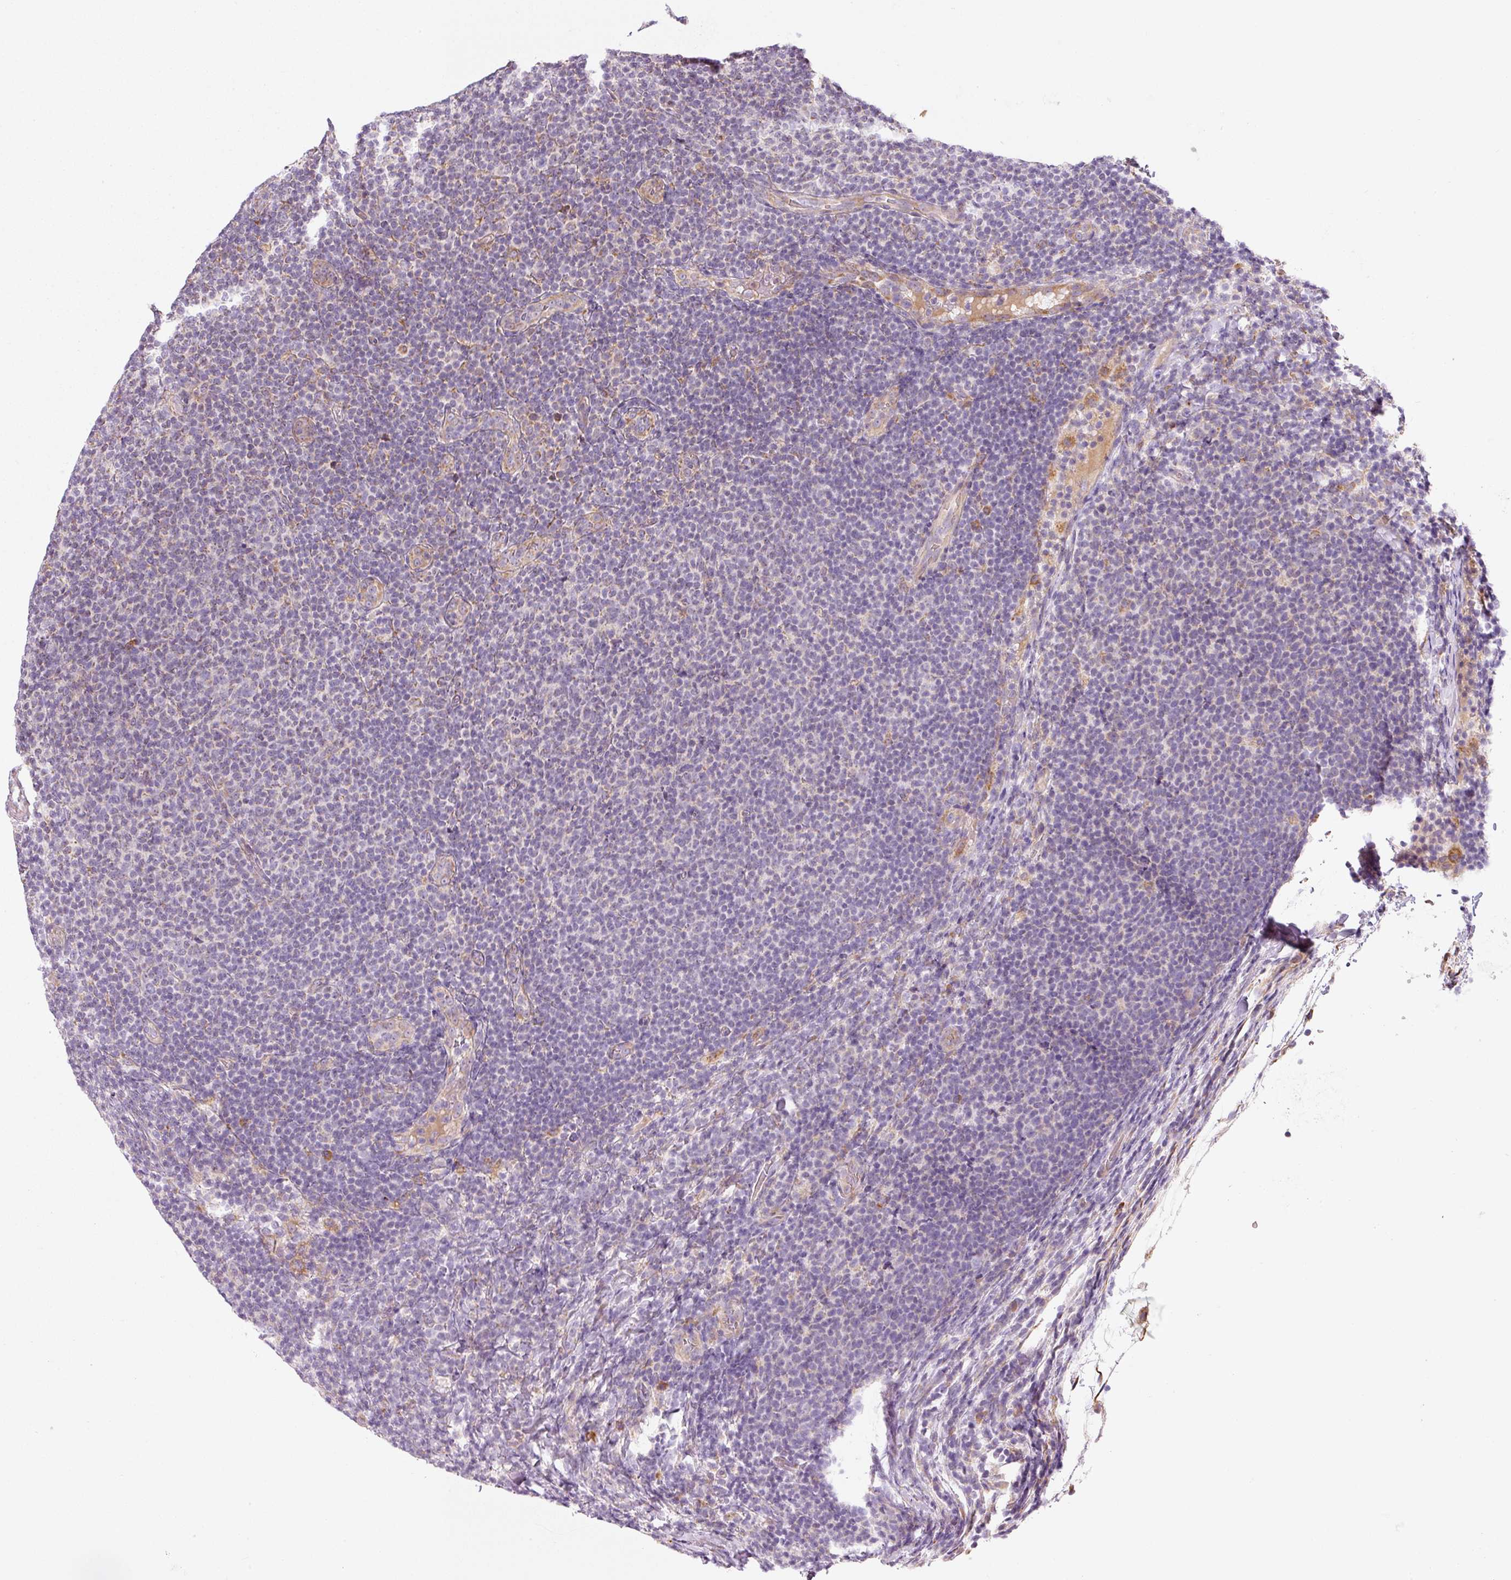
{"staining": {"intensity": "negative", "quantity": "none", "location": "none"}, "tissue": "lymphoma", "cell_type": "Tumor cells", "image_type": "cancer", "snomed": [{"axis": "morphology", "description": "Malignant lymphoma, non-Hodgkin's type, Low grade"}, {"axis": "topography", "description": "Lymph node"}], "caption": "Low-grade malignant lymphoma, non-Hodgkin's type stained for a protein using immunohistochemistry (IHC) reveals no expression tumor cells.", "gene": "MORN4", "patient": {"sex": "male", "age": 66}}